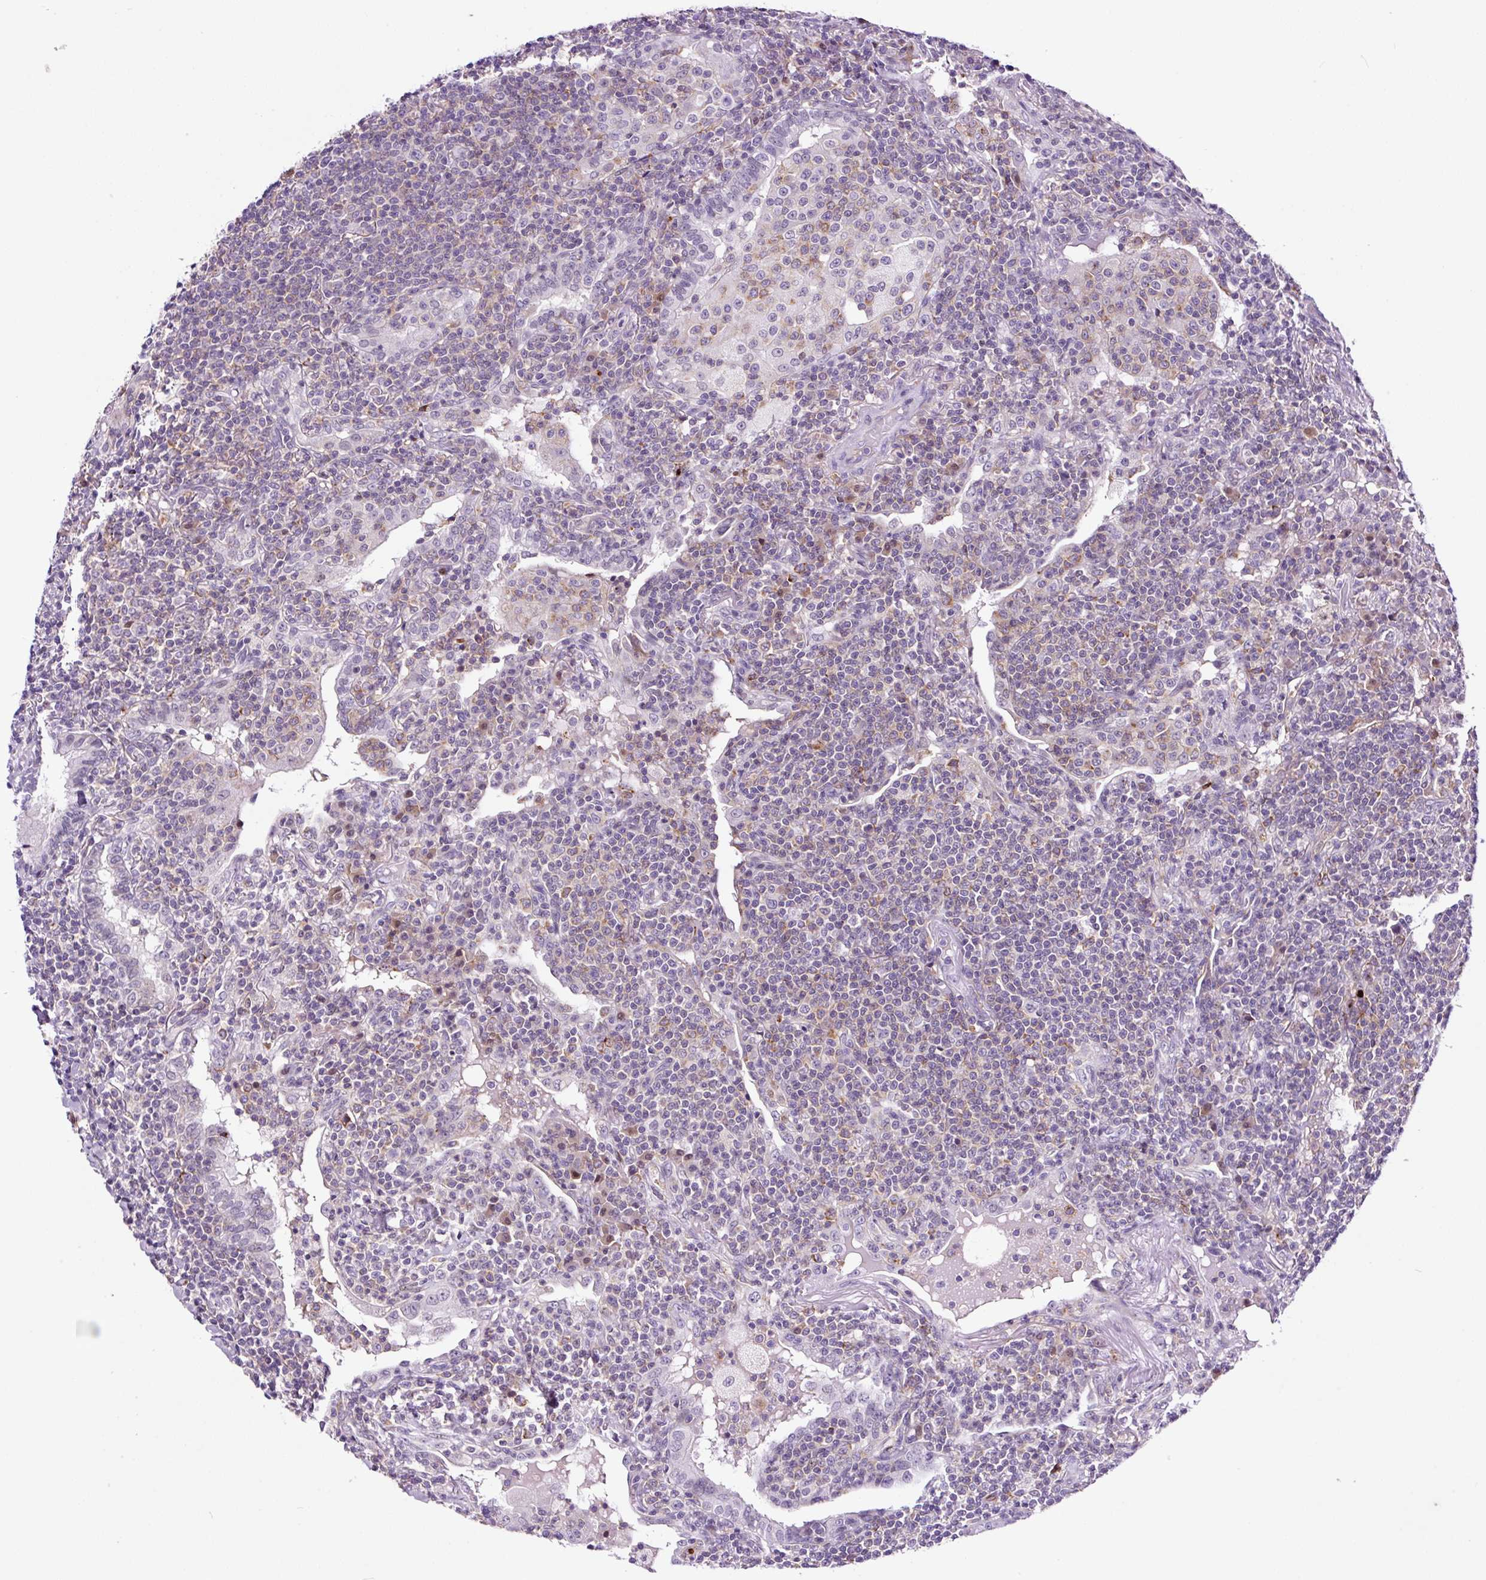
{"staining": {"intensity": "negative", "quantity": "none", "location": "none"}, "tissue": "lymphoma", "cell_type": "Tumor cells", "image_type": "cancer", "snomed": [{"axis": "morphology", "description": "Malignant lymphoma, non-Hodgkin's type, Low grade"}, {"axis": "topography", "description": "Lung"}], "caption": "This is a micrograph of immunohistochemistry staining of lymphoma, which shows no expression in tumor cells.", "gene": "TAFA3", "patient": {"sex": "female", "age": 71}}